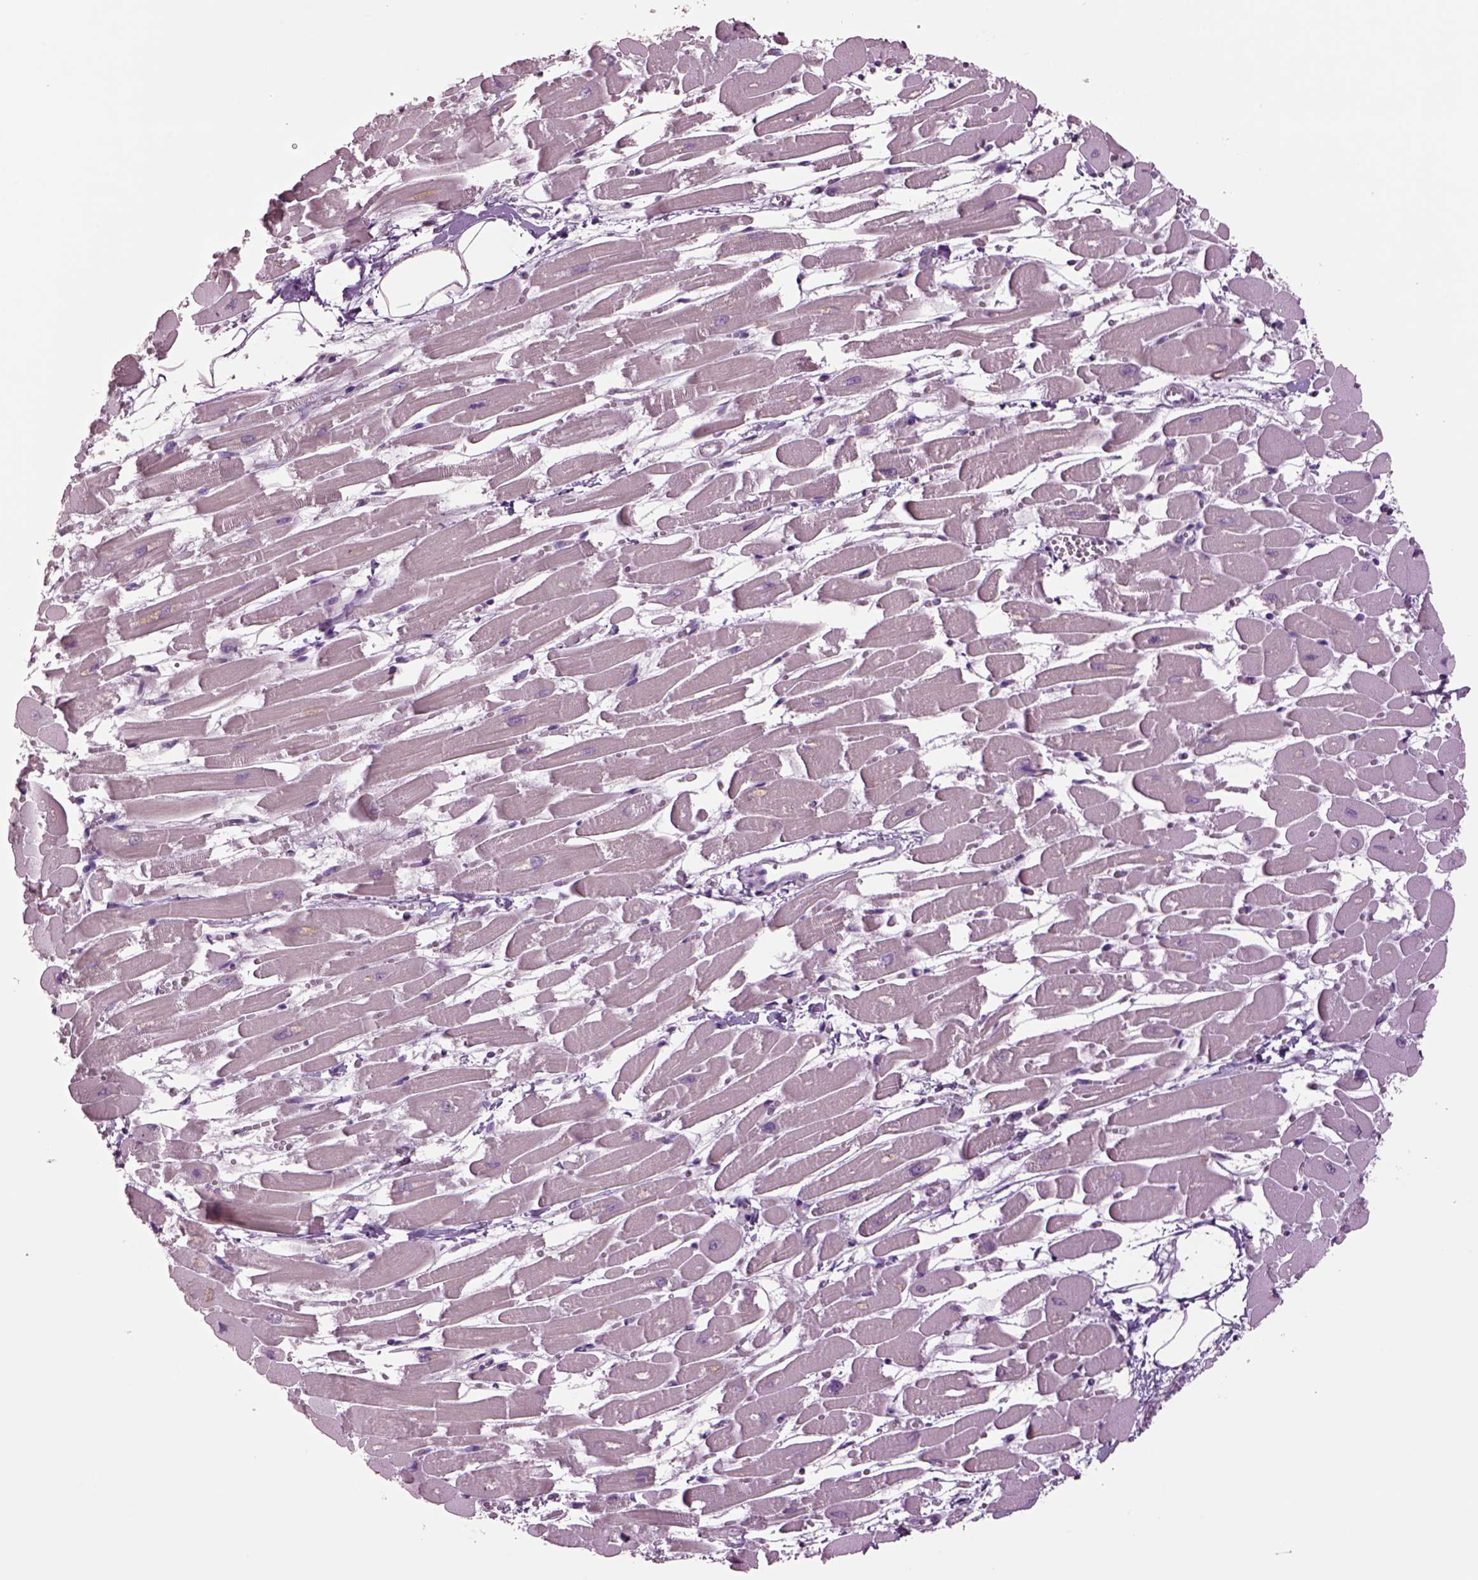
{"staining": {"intensity": "negative", "quantity": "none", "location": "none"}, "tissue": "heart muscle", "cell_type": "Cardiomyocytes", "image_type": "normal", "snomed": [{"axis": "morphology", "description": "Normal tissue, NOS"}, {"axis": "topography", "description": "Heart"}], "caption": "A photomicrograph of human heart muscle is negative for staining in cardiomyocytes. (Stains: DAB (3,3'-diaminobenzidine) IHC with hematoxylin counter stain, Microscopy: brightfield microscopy at high magnification).", "gene": "CLPSL1", "patient": {"sex": "female", "age": 52}}